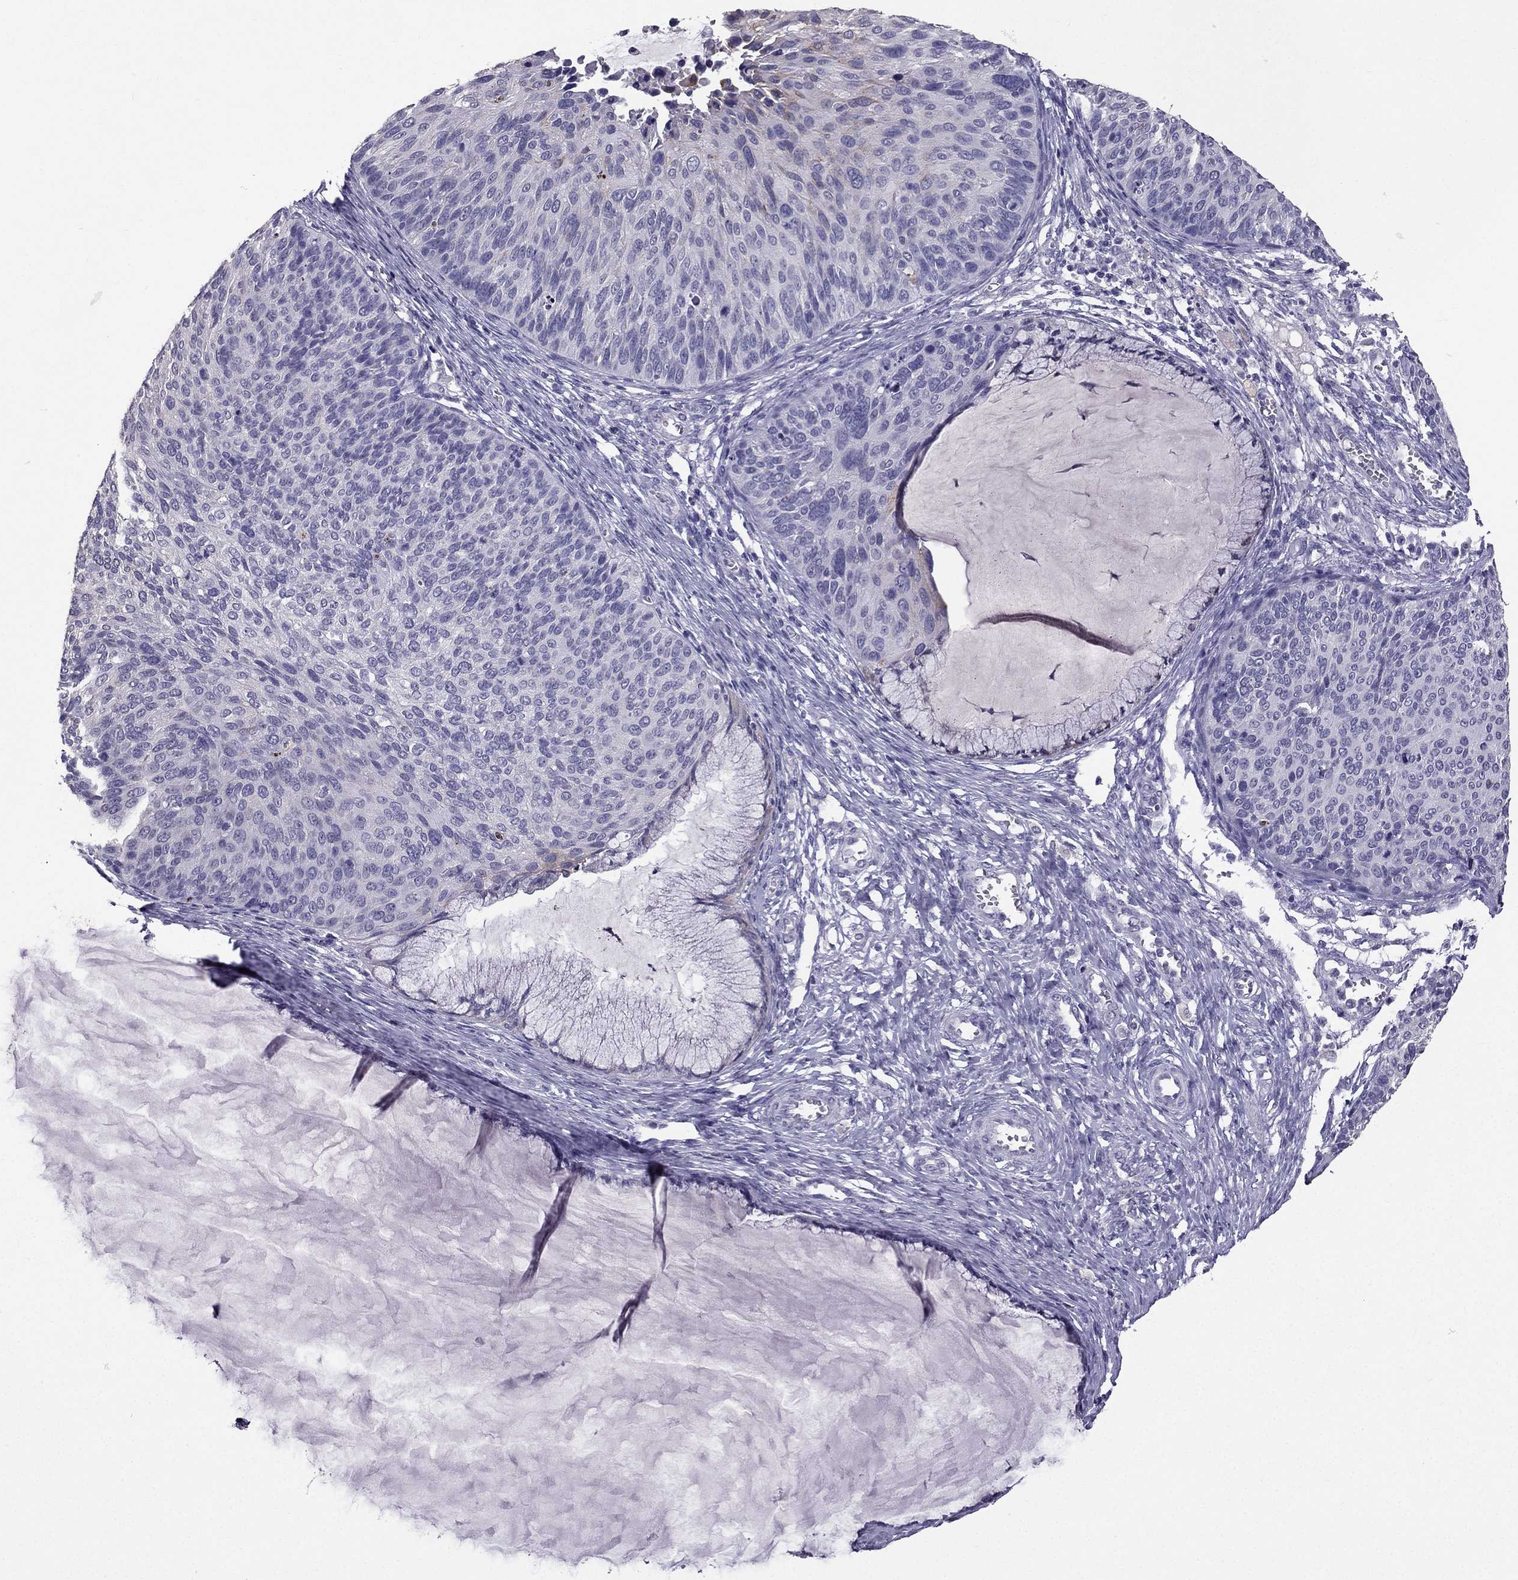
{"staining": {"intensity": "negative", "quantity": "none", "location": "none"}, "tissue": "cervical cancer", "cell_type": "Tumor cells", "image_type": "cancer", "snomed": [{"axis": "morphology", "description": "Squamous cell carcinoma, NOS"}, {"axis": "topography", "description": "Cervix"}], "caption": "Immunohistochemistry (IHC) micrograph of cervical cancer stained for a protein (brown), which demonstrates no staining in tumor cells.", "gene": "SCG5", "patient": {"sex": "female", "age": 36}}